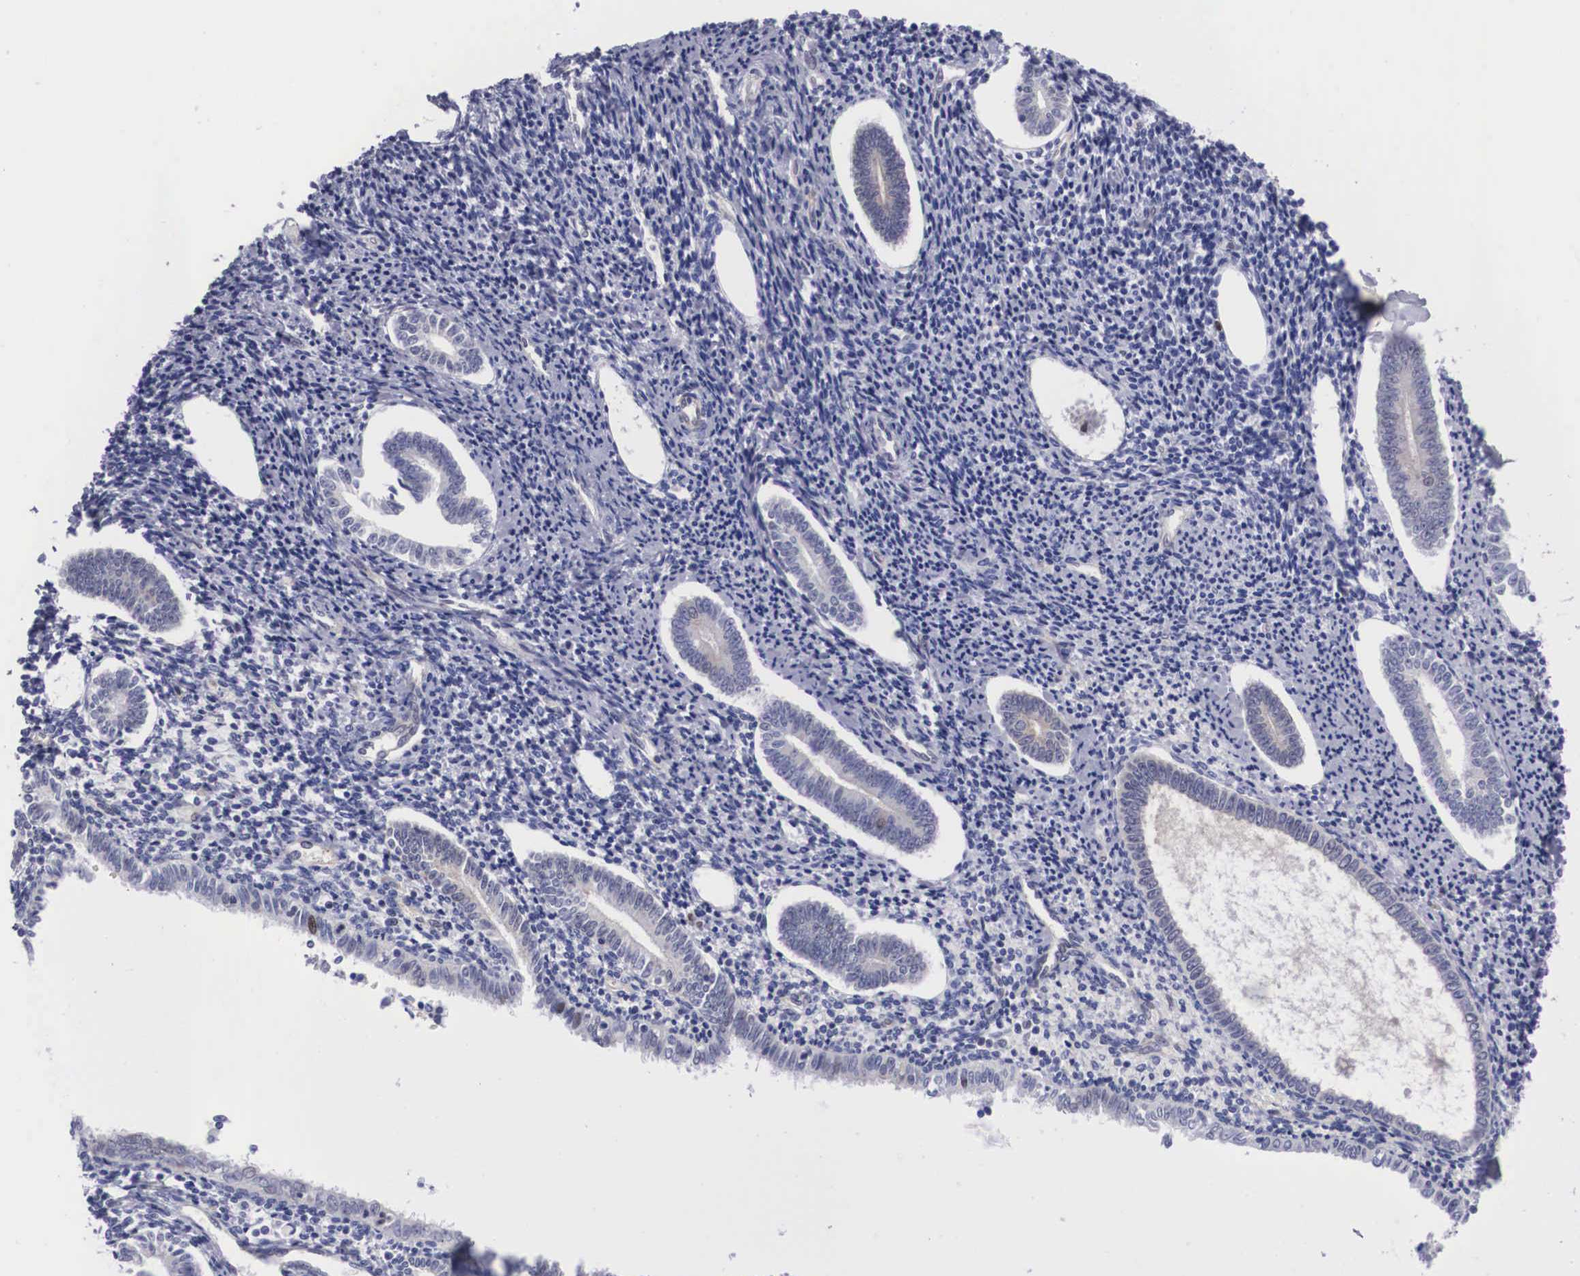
{"staining": {"intensity": "negative", "quantity": "none", "location": "none"}, "tissue": "endometrium", "cell_type": "Cells in endometrial stroma", "image_type": "normal", "snomed": [{"axis": "morphology", "description": "Normal tissue, NOS"}, {"axis": "topography", "description": "Endometrium"}], "caption": "This is an IHC photomicrograph of normal human endometrium. There is no positivity in cells in endometrial stroma.", "gene": "MAST4", "patient": {"sex": "female", "age": 52}}